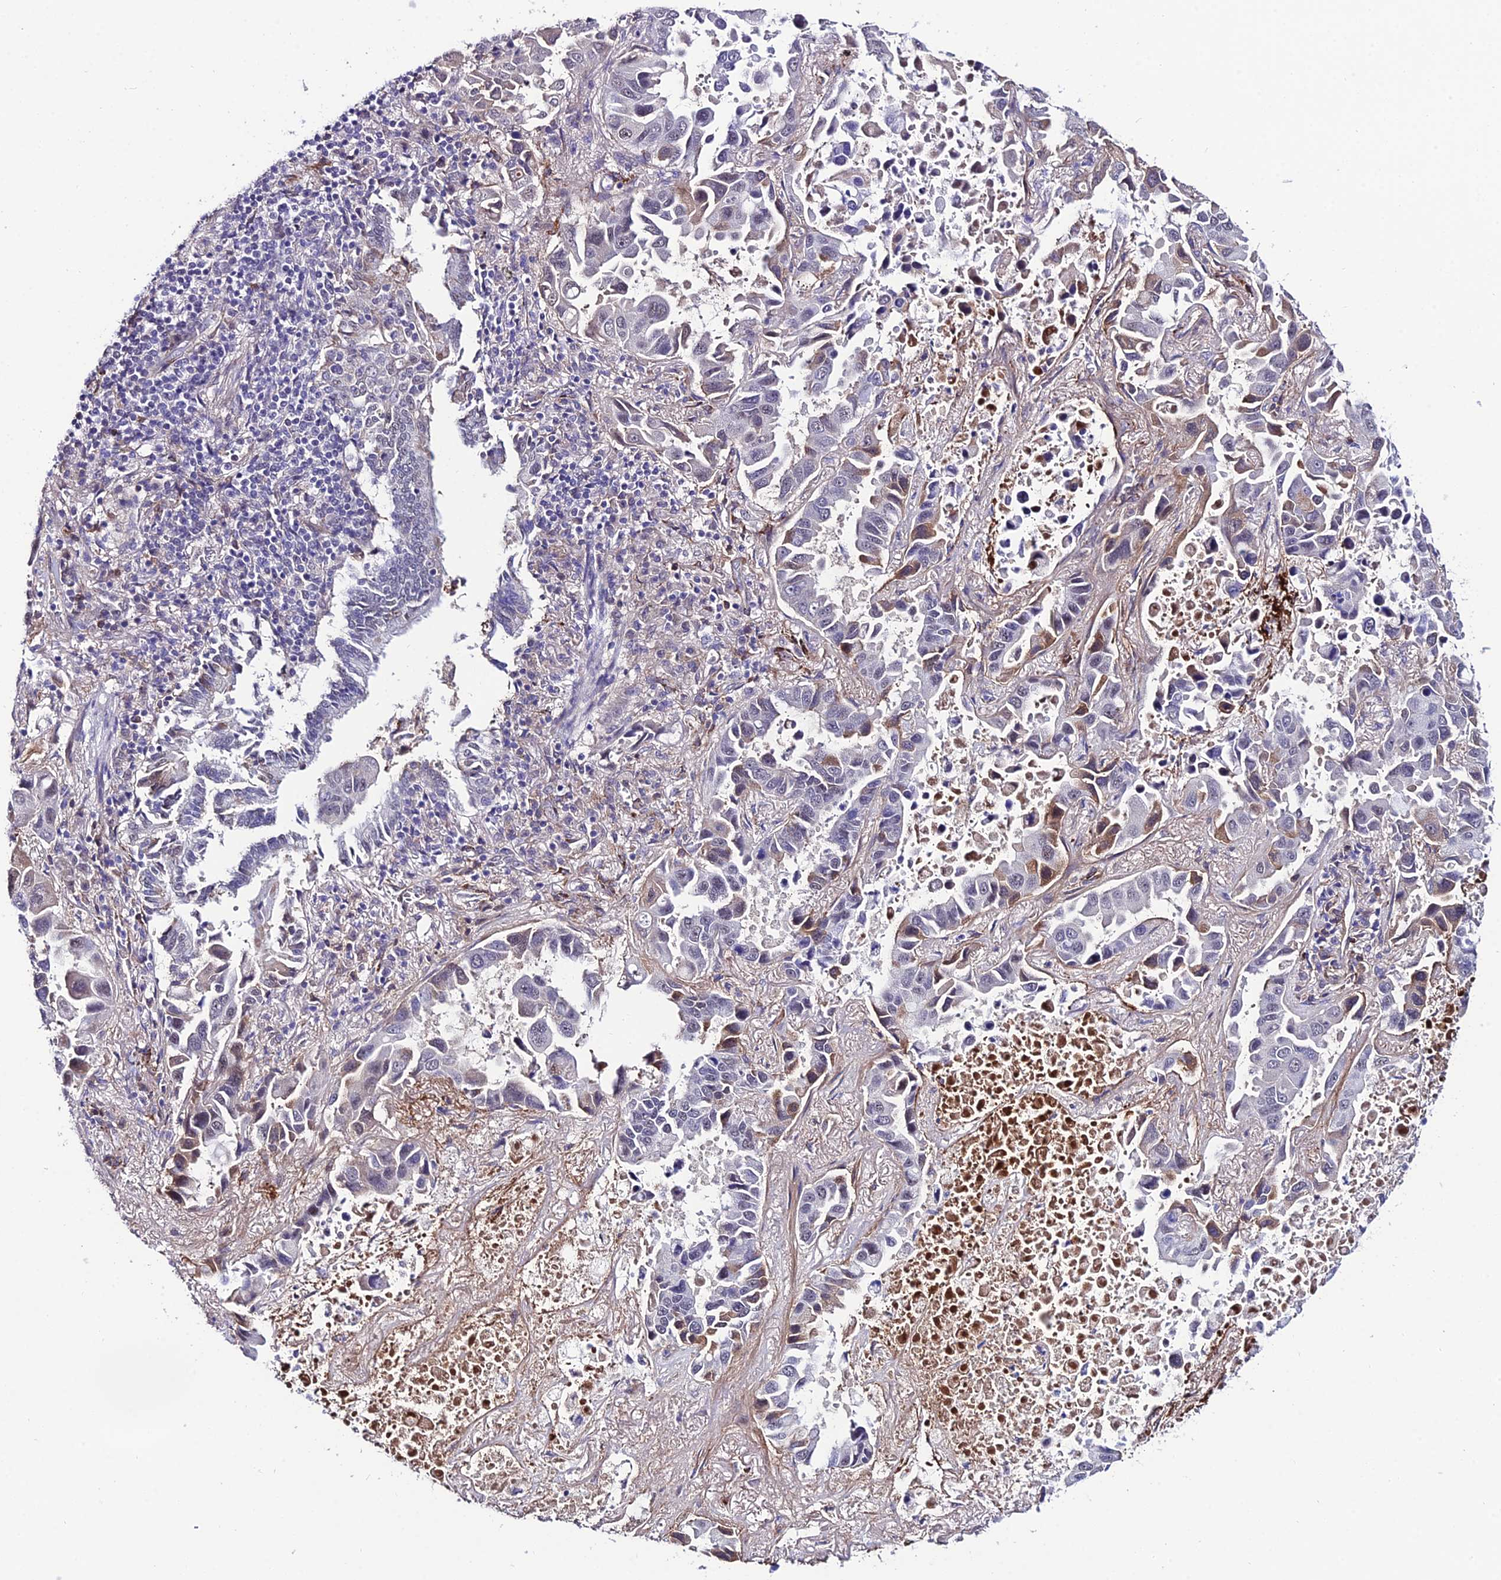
{"staining": {"intensity": "moderate", "quantity": "<25%", "location": "cytoplasmic/membranous"}, "tissue": "lung cancer", "cell_type": "Tumor cells", "image_type": "cancer", "snomed": [{"axis": "morphology", "description": "Adenocarcinoma, NOS"}, {"axis": "topography", "description": "Lung"}], "caption": "Immunohistochemistry (IHC) of human lung adenocarcinoma exhibits low levels of moderate cytoplasmic/membranous expression in about <25% of tumor cells. (brown staining indicates protein expression, while blue staining denotes nuclei).", "gene": "SYT15", "patient": {"sex": "male", "age": 64}}